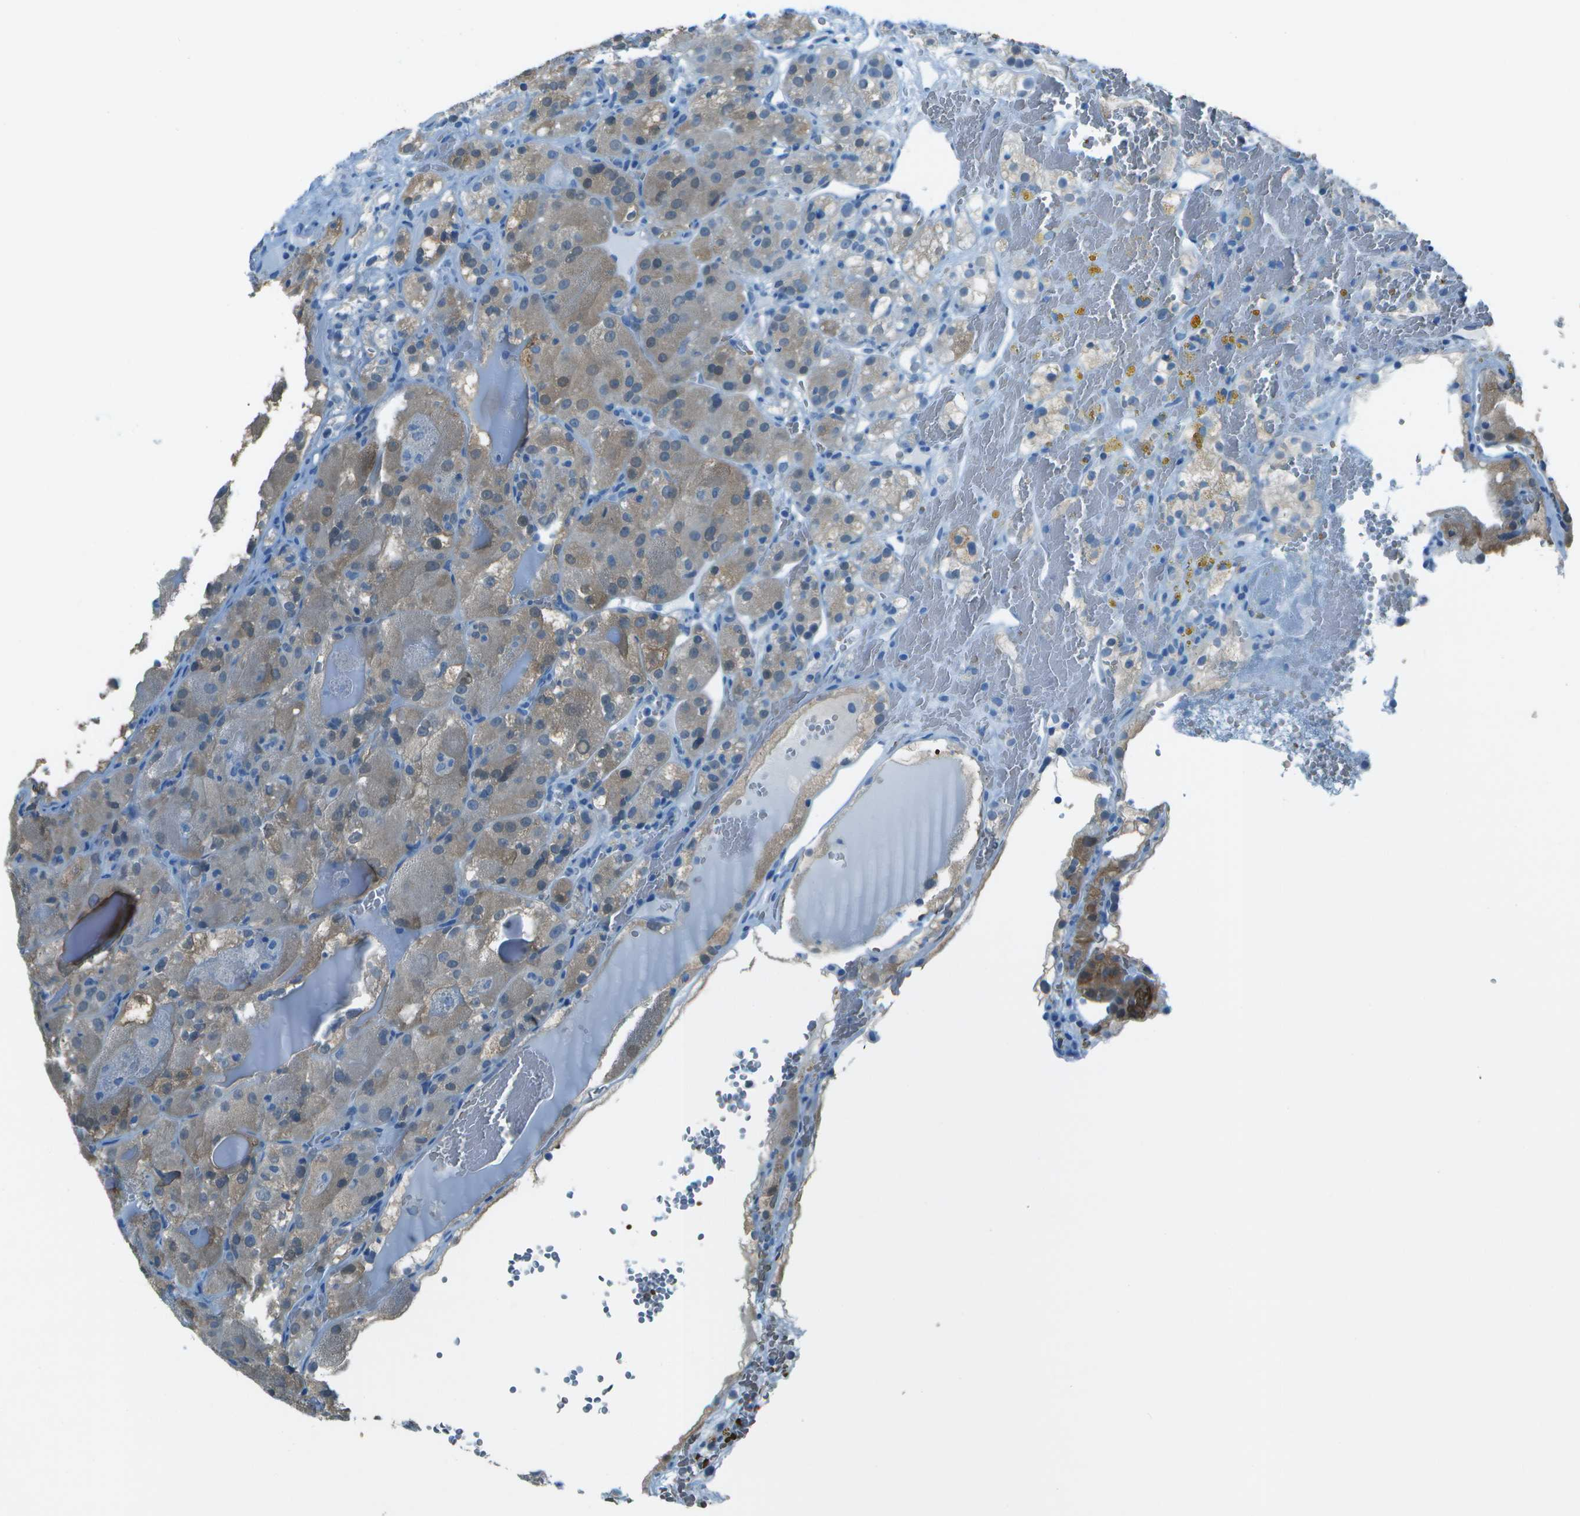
{"staining": {"intensity": "weak", "quantity": "25%-75%", "location": "cytoplasmic/membranous"}, "tissue": "renal cancer", "cell_type": "Tumor cells", "image_type": "cancer", "snomed": [{"axis": "morphology", "description": "Normal tissue, NOS"}, {"axis": "morphology", "description": "Adenocarcinoma, NOS"}, {"axis": "topography", "description": "Kidney"}], "caption": "Renal adenocarcinoma was stained to show a protein in brown. There is low levels of weak cytoplasmic/membranous staining in about 25%-75% of tumor cells.", "gene": "ASL", "patient": {"sex": "male", "age": 61}}